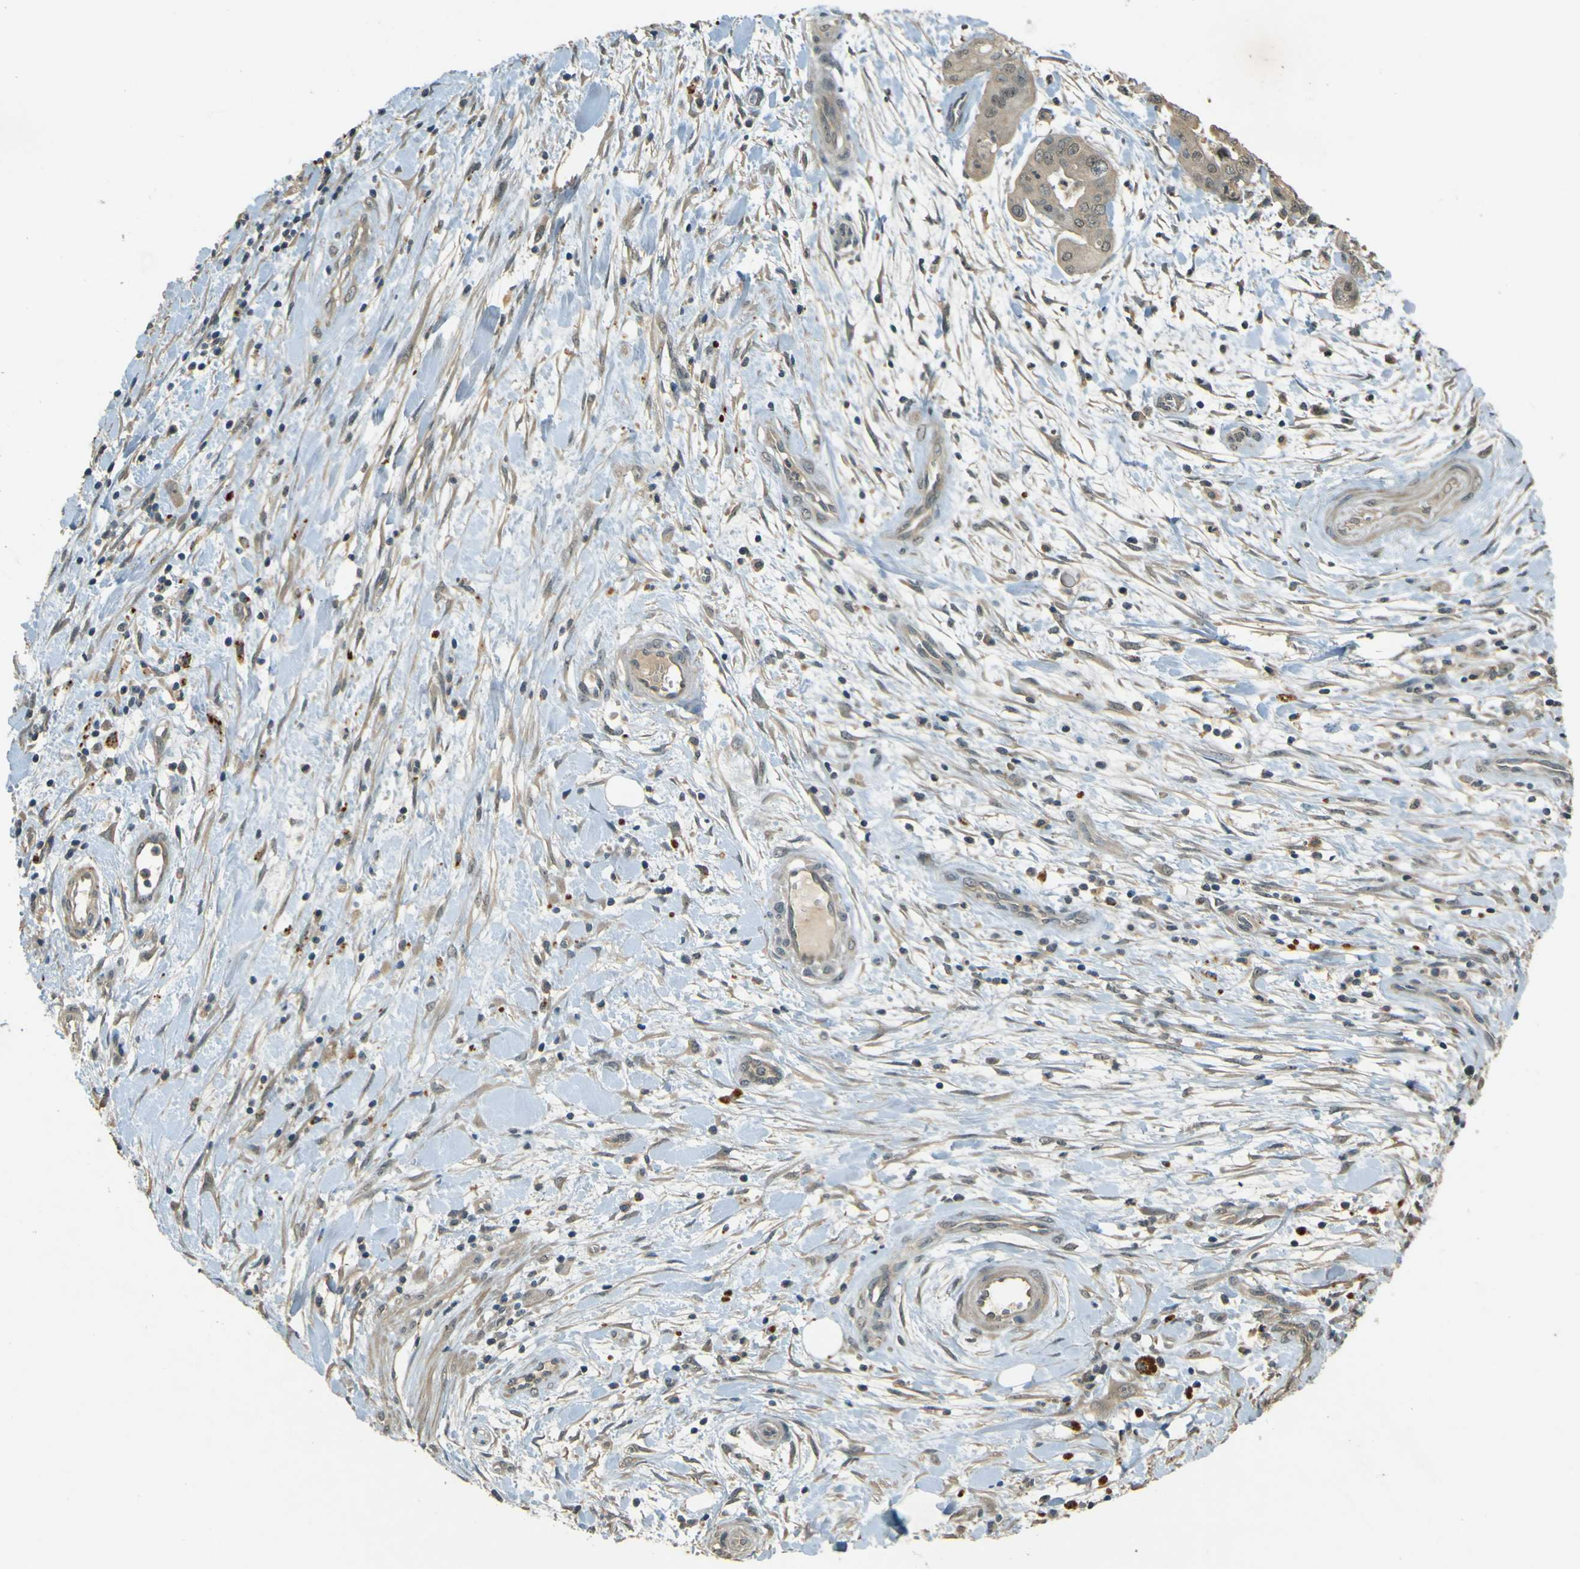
{"staining": {"intensity": "weak", "quantity": ">75%", "location": "cytoplasmic/membranous"}, "tissue": "pancreatic cancer", "cell_type": "Tumor cells", "image_type": "cancer", "snomed": [{"axis": "morphology", "description": "Adenocarcinoma, NOS"}, {"axis": "topography", "description": "Pancreas"}], "caption": "Immunohistochemical staining of pancreatic cancer (adenocarcinoma) displays low levels of weak cytoplasmic/membranous protein expression in approximately >75% of tumor cells.", "gene": "MPDZ", "patient": {"sex": "female", "age": 75}}